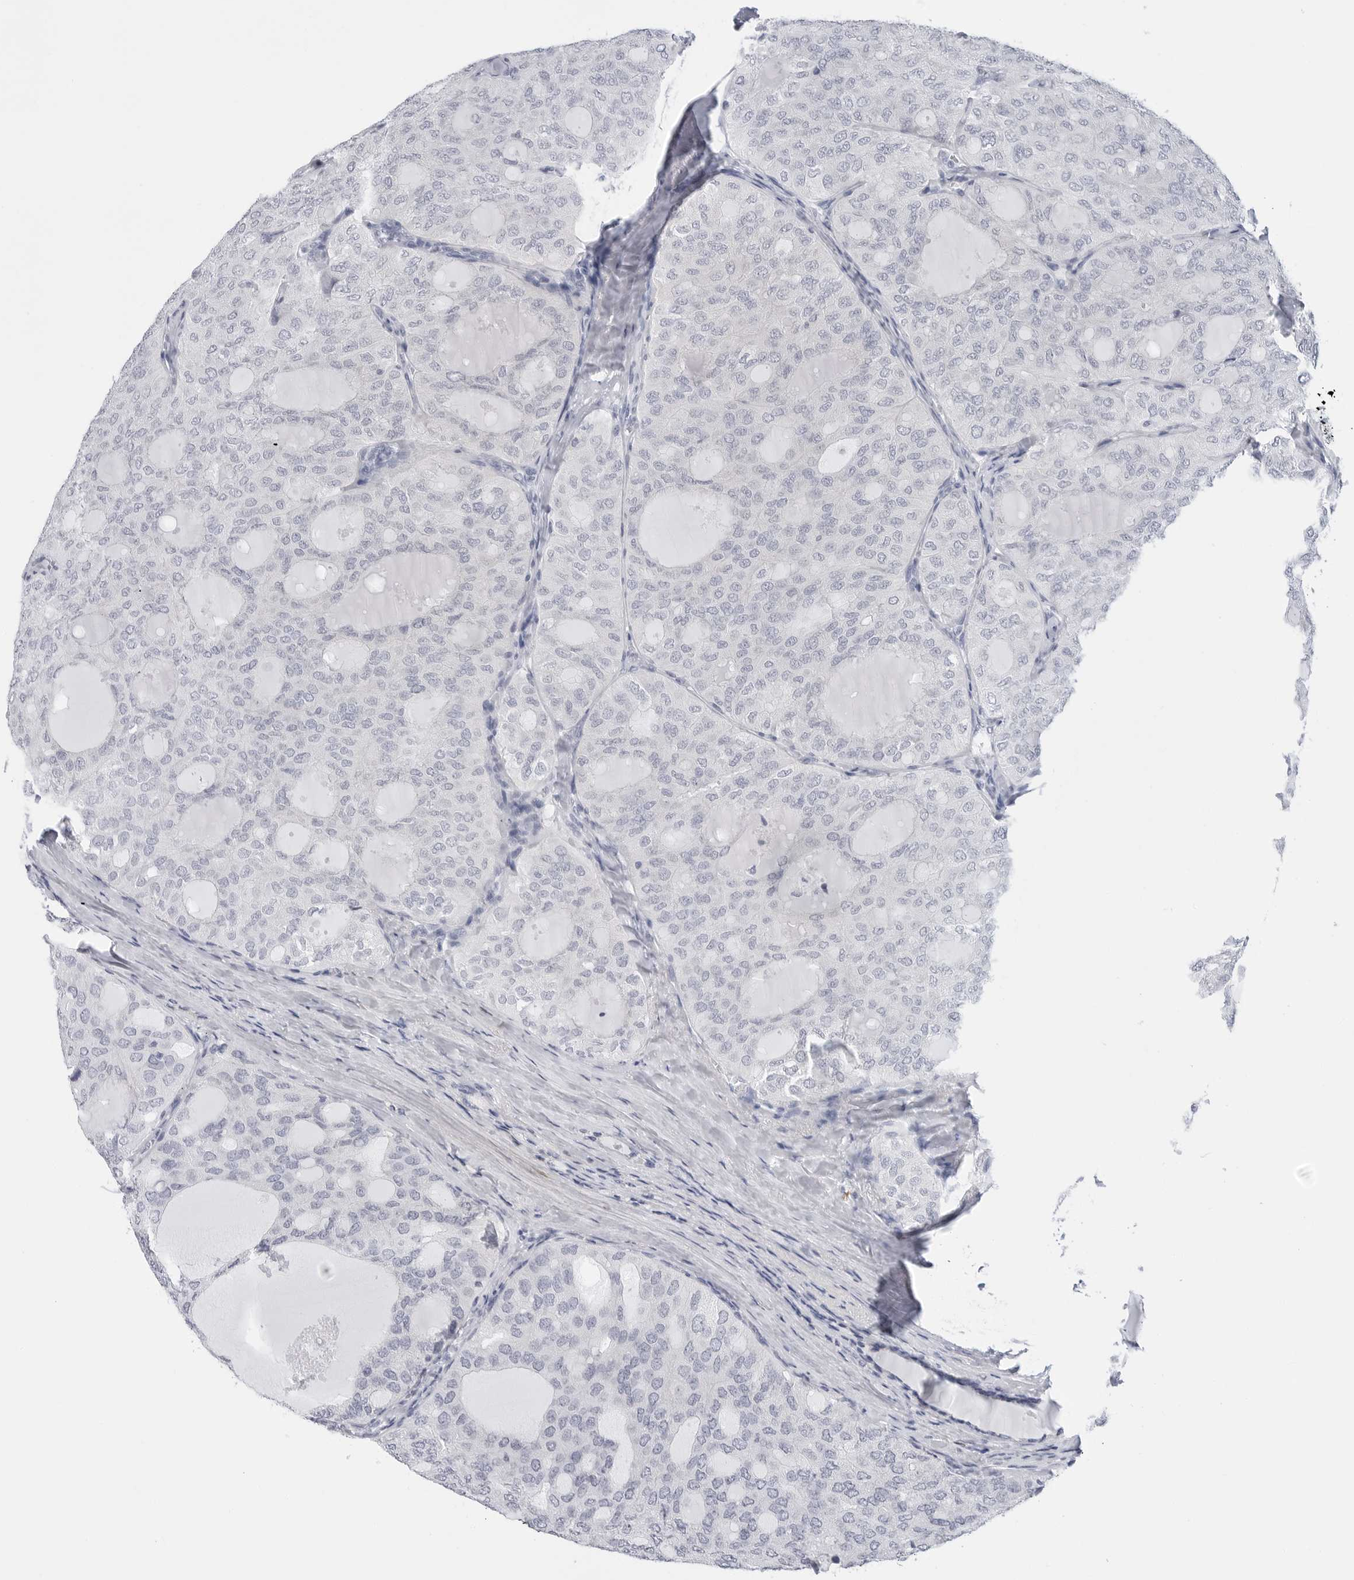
{"staining": {"intensity": "negative", "quantity": "none", "location": "none"}, "tissue": "thyroid cancer", "cell_type": "Tumor cells", "image_type": "cancer", "snomed": [{"axis": "morphology", "description": "Follicular adenoma carcinoma, NOS"}, {"axis": "topography", "description": "Thyroid gland"}], "caption": "Histopathology image shows no significant protein positivity in tumor cells of thyroid follicular adenoma carcinoma. The staining is performed using DAB brown chromogen with nuclei counter-stained in using hematoxylin.", "gene": "HSPB7", "patient": {"sex": "male", "age": 75}}